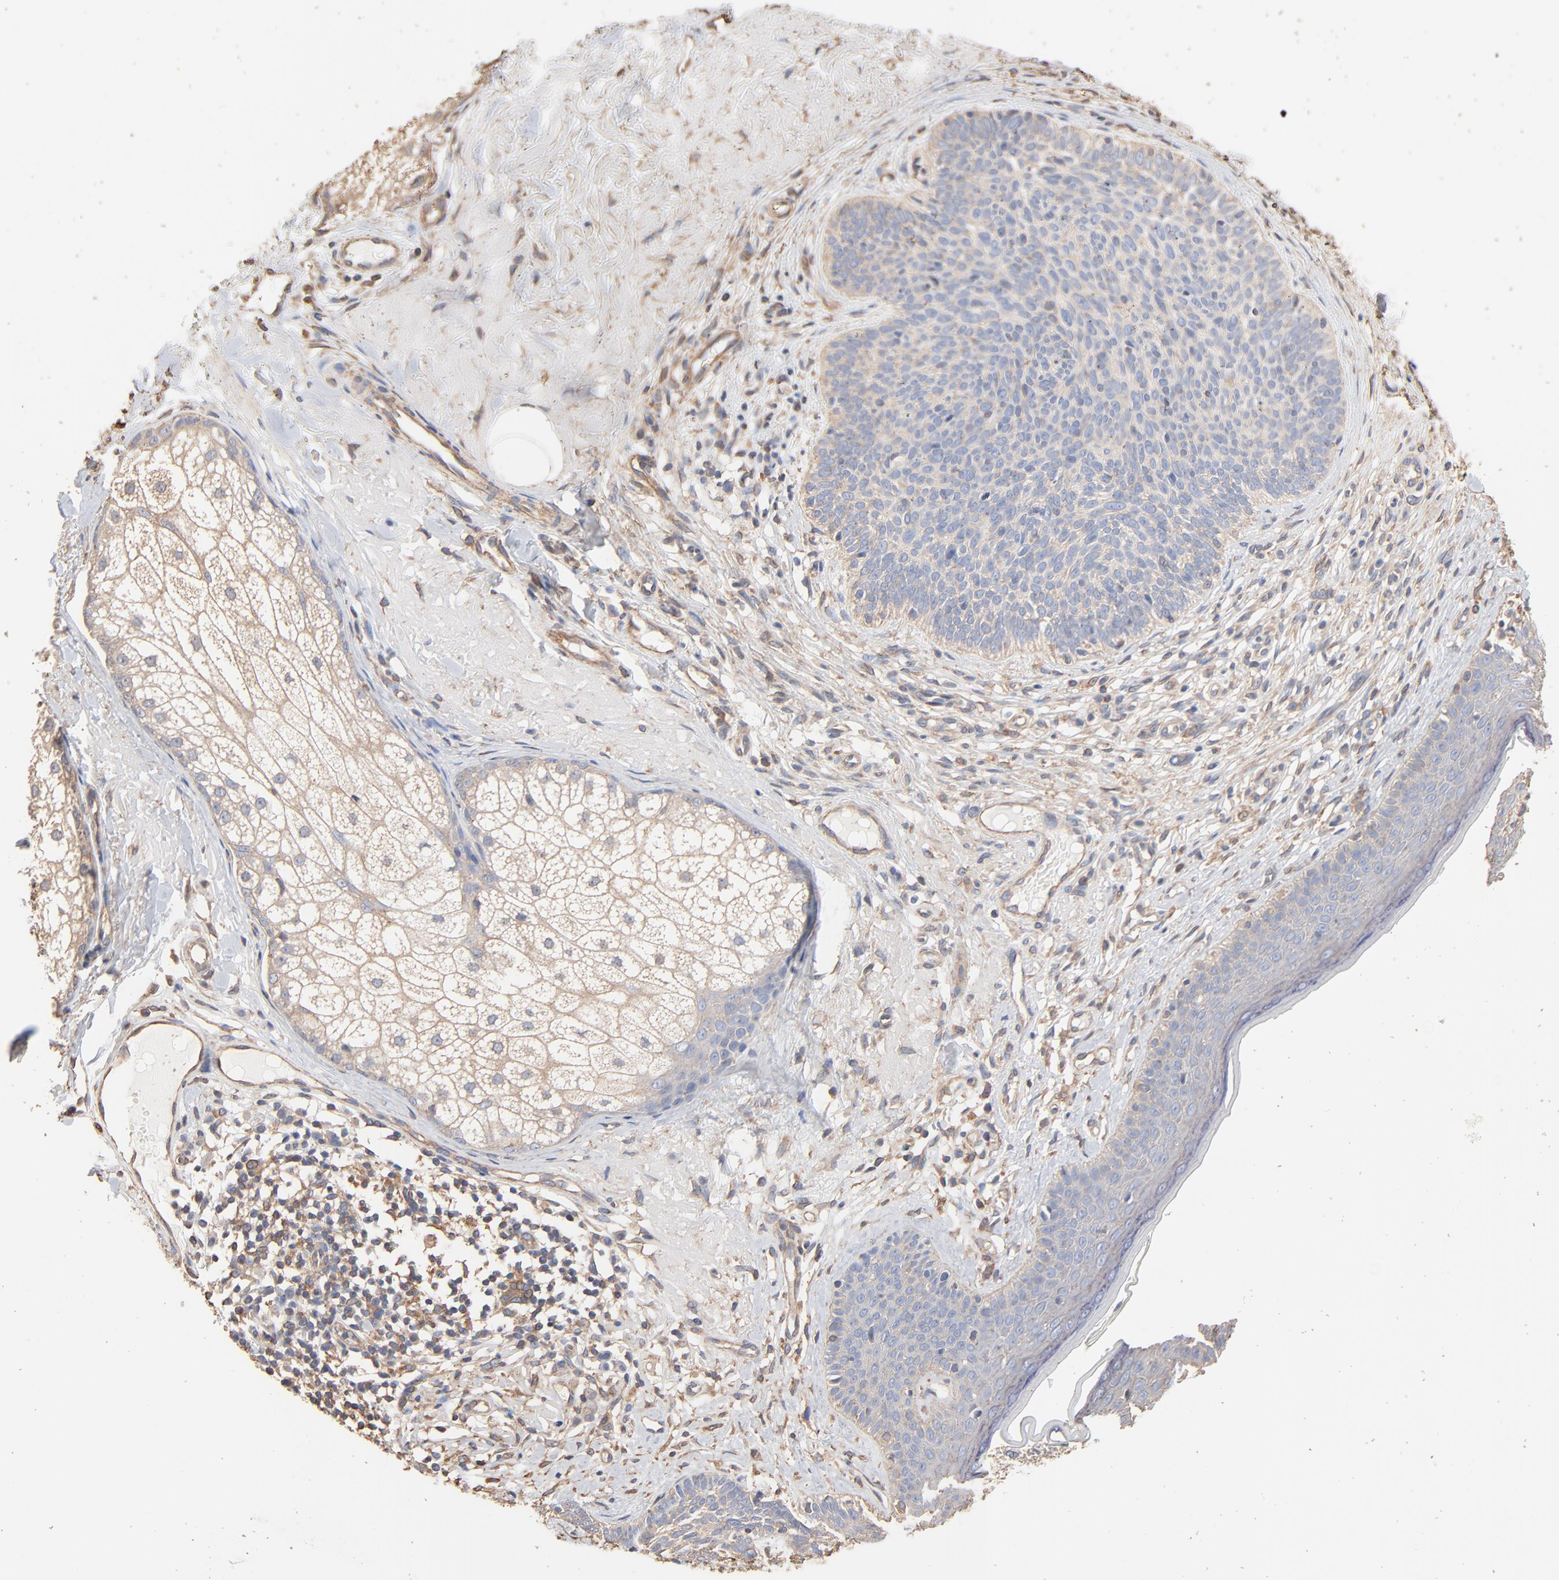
{"staining": {"intensity": "negative", "quantity": "none", "location": "none"}, "tissue": "skin cancer", "cell_type": "Tumor cells", "image_type": "cancer", "snomed": [{"axis": "morphology", "description": "Basal cell carcinoma"}, {"axis": "topography", "description": "Skin"}], "caption": "This is an immunohistochemistry image of skin basal cell carcinoma. There is no positivity in tumor cells.", "gene": "ABCD4", "patient": {"sex": "male", "age": 74}}